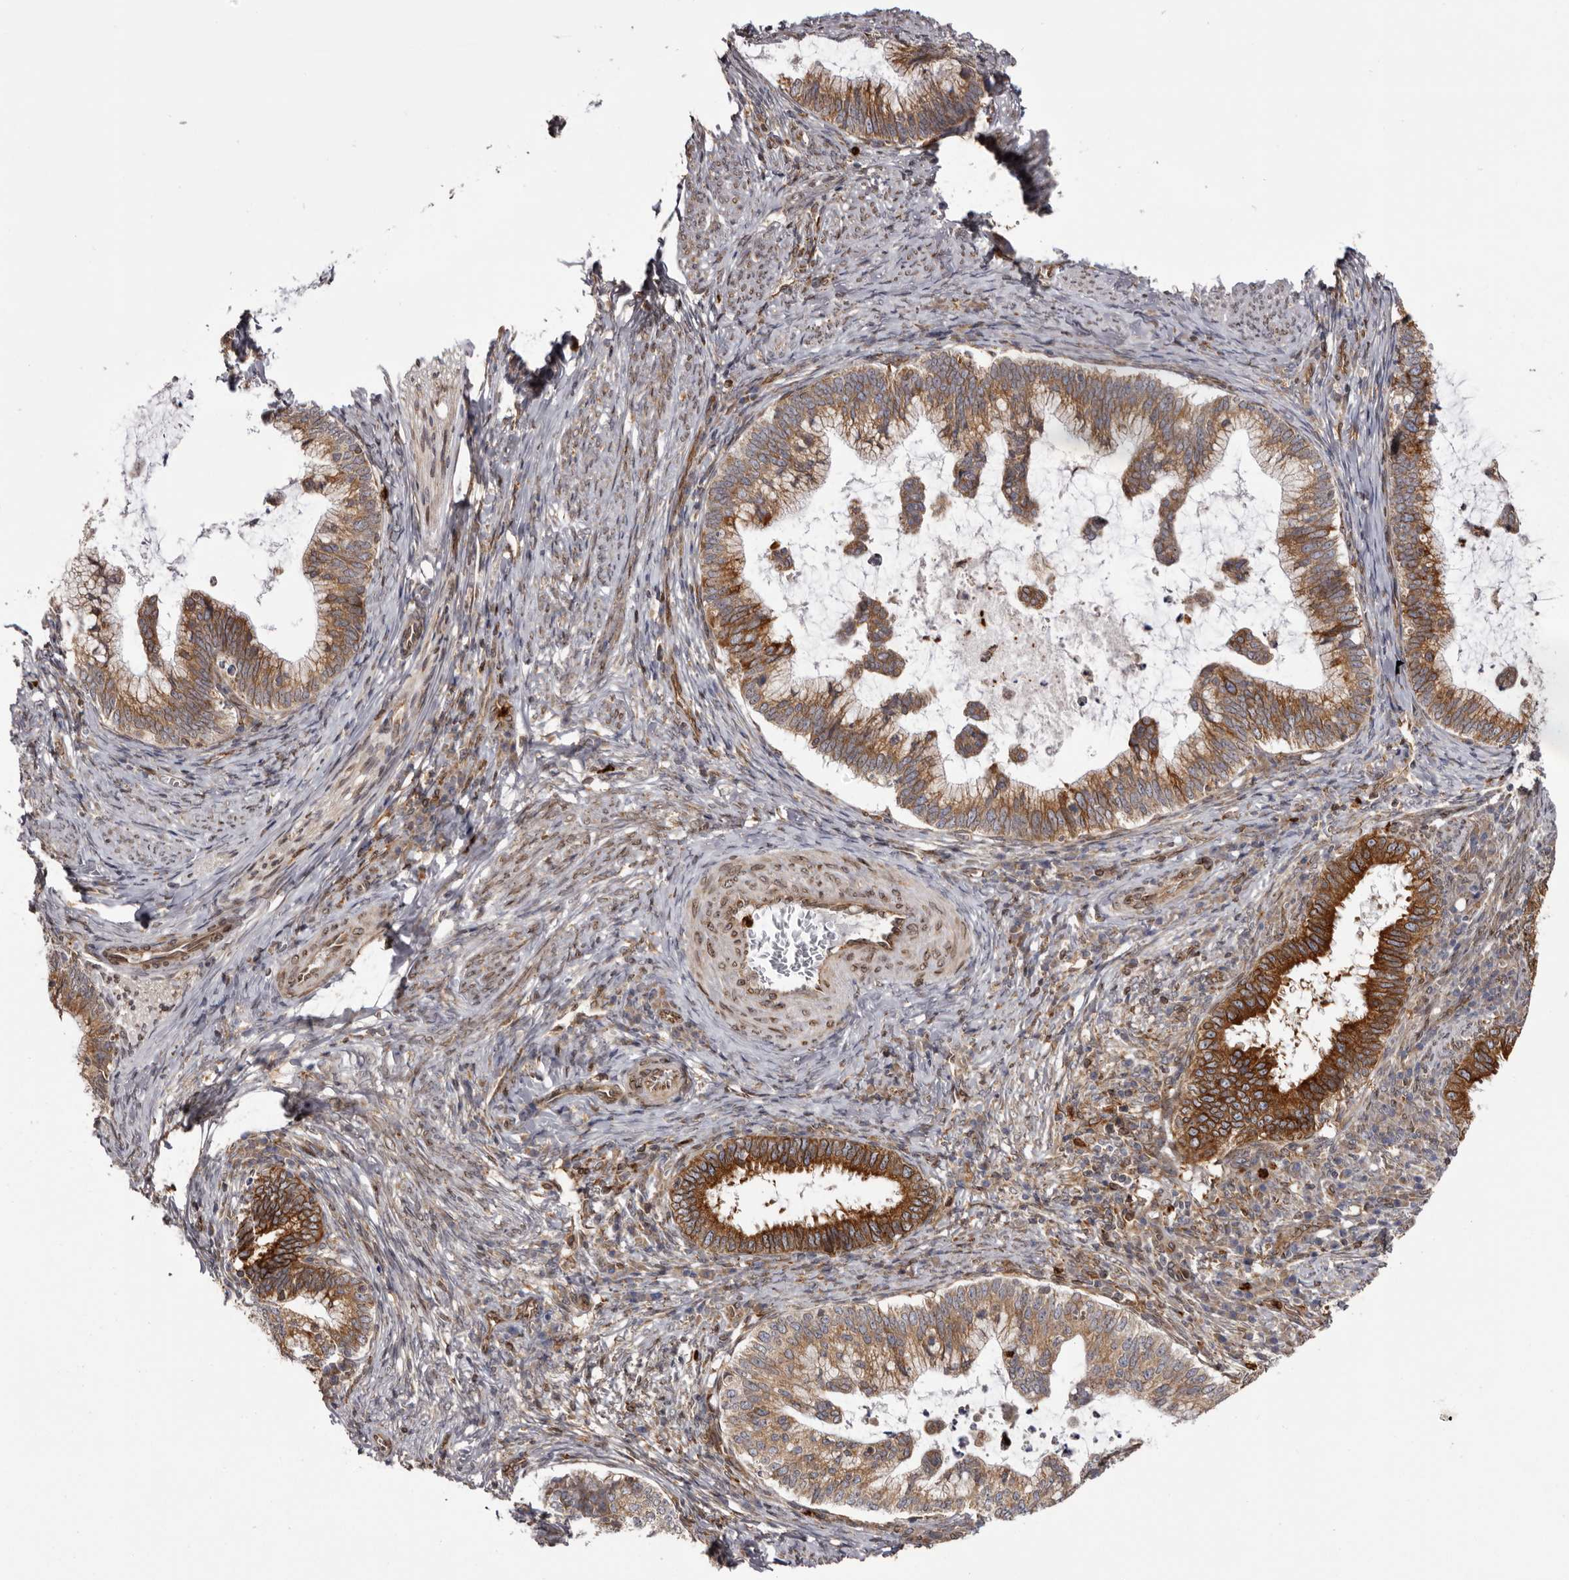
{"staining": {"intensity": "strong", "quantity": ">75%", "location": "cytoplasmic/membranous"}, "tissue": "cervical cancer", "cell_type": "Tumor cells", "image_type": "cancer", "snomed": [{"axis": "morphology", "description": "Adenocarcinoma, NOS"}, {"axis": "topography", "description": "Cervix"}], "caption": "Brown immunohistochemical staining in cervical cancer exhibits strong cytoplasmic/membranous staining in approximately >75% of tumor cells.", "gene": "C4orf3", "patient": {"sex": "female", "age": 36}}